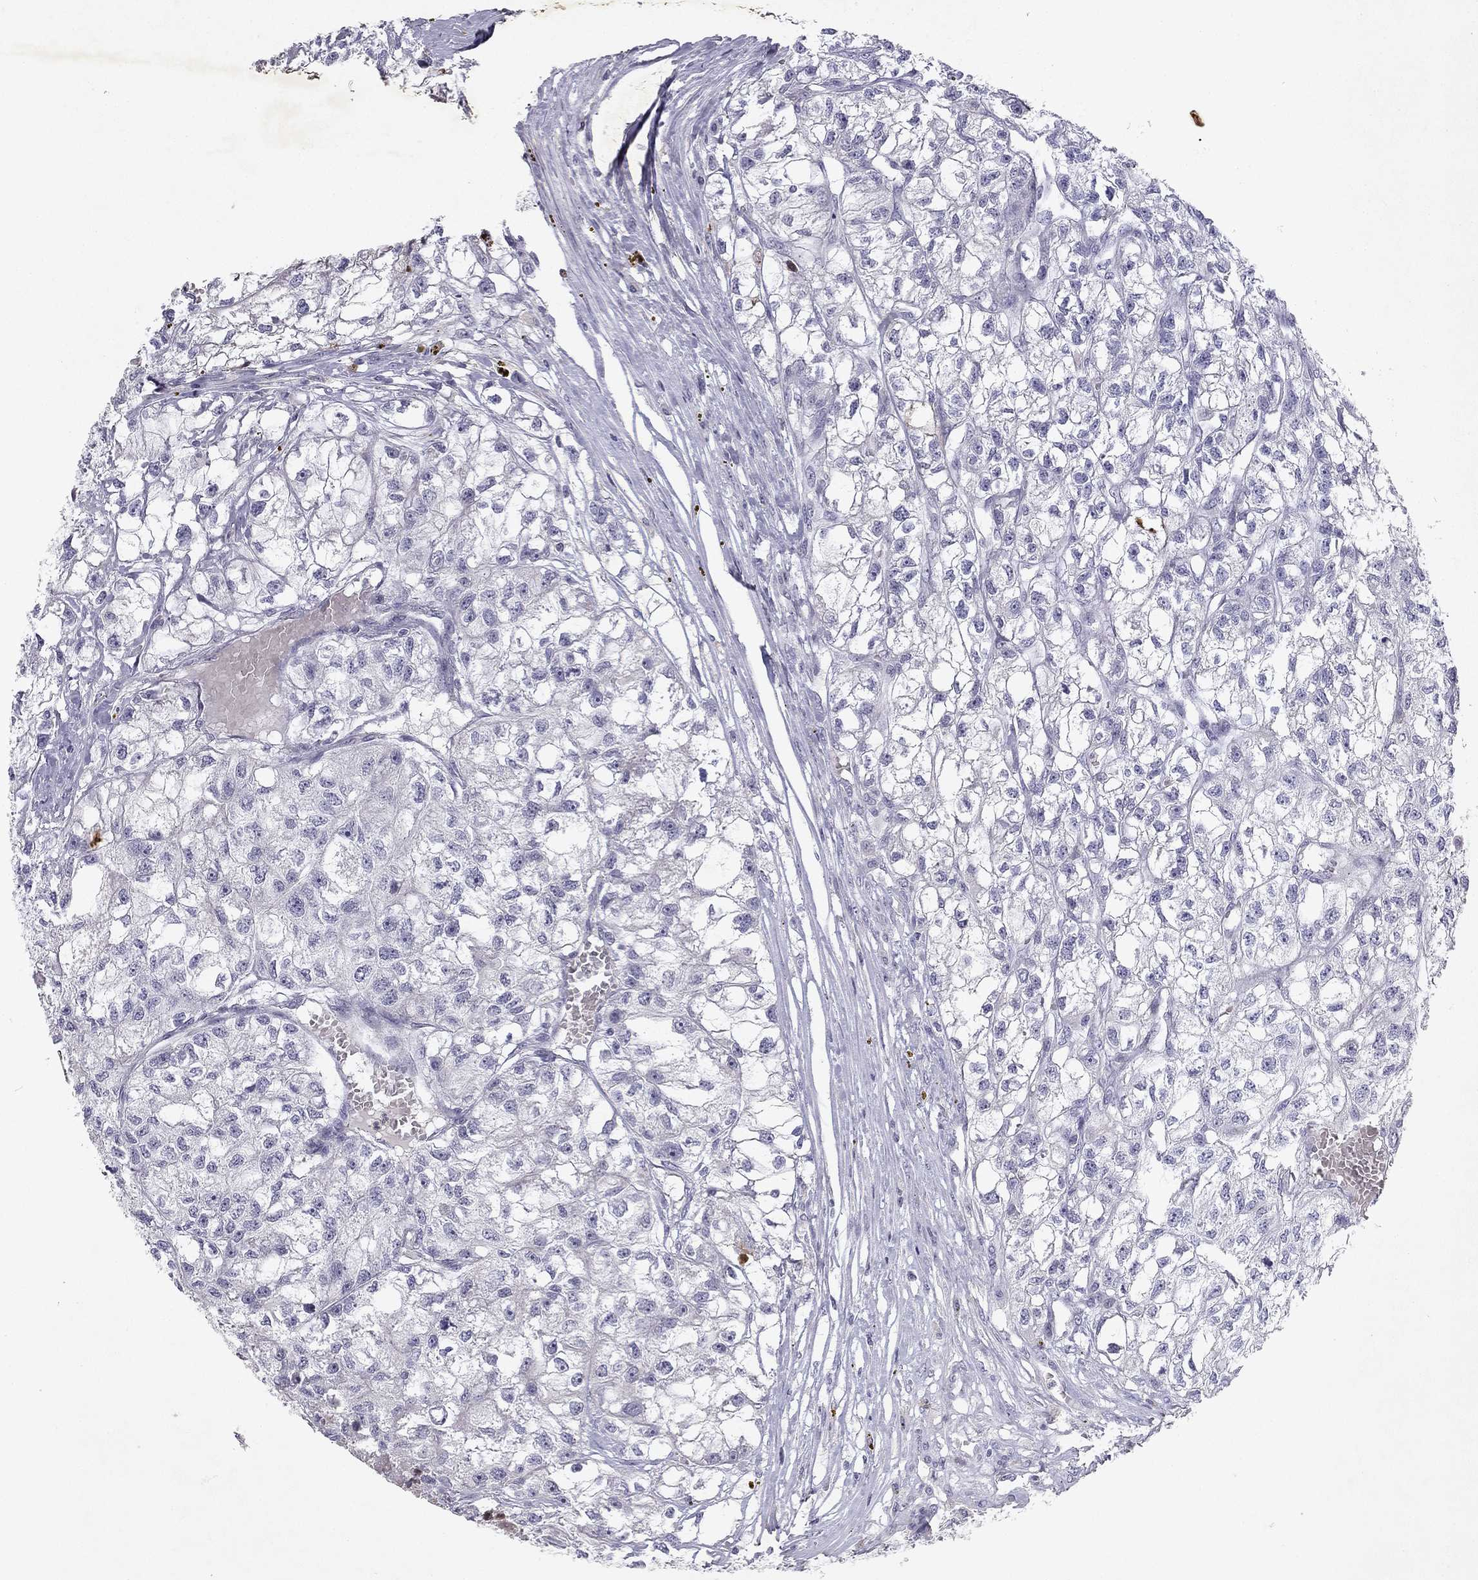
{"staining": {"intensity": "negative", "quantity": "none", "location": "none"}, "tissue": "renal cancer", "cell_type": "Tumor cells", "image_type": "cancer", "snomed": [{"axis": "morphology", "description": "Adenocarcinoma, NOS"}, {"axis": "topography", "description": "Kidney"}], "caption": "This image is of renal cancer (adenocarcinoma) stained with immunohistochemistry to label a protein in brown with the nuclei are counter-stained blue. There is no positivity in tumor cells.", "gene": "SLC6A4", "patient": {"sex": "male", "age": 56}}